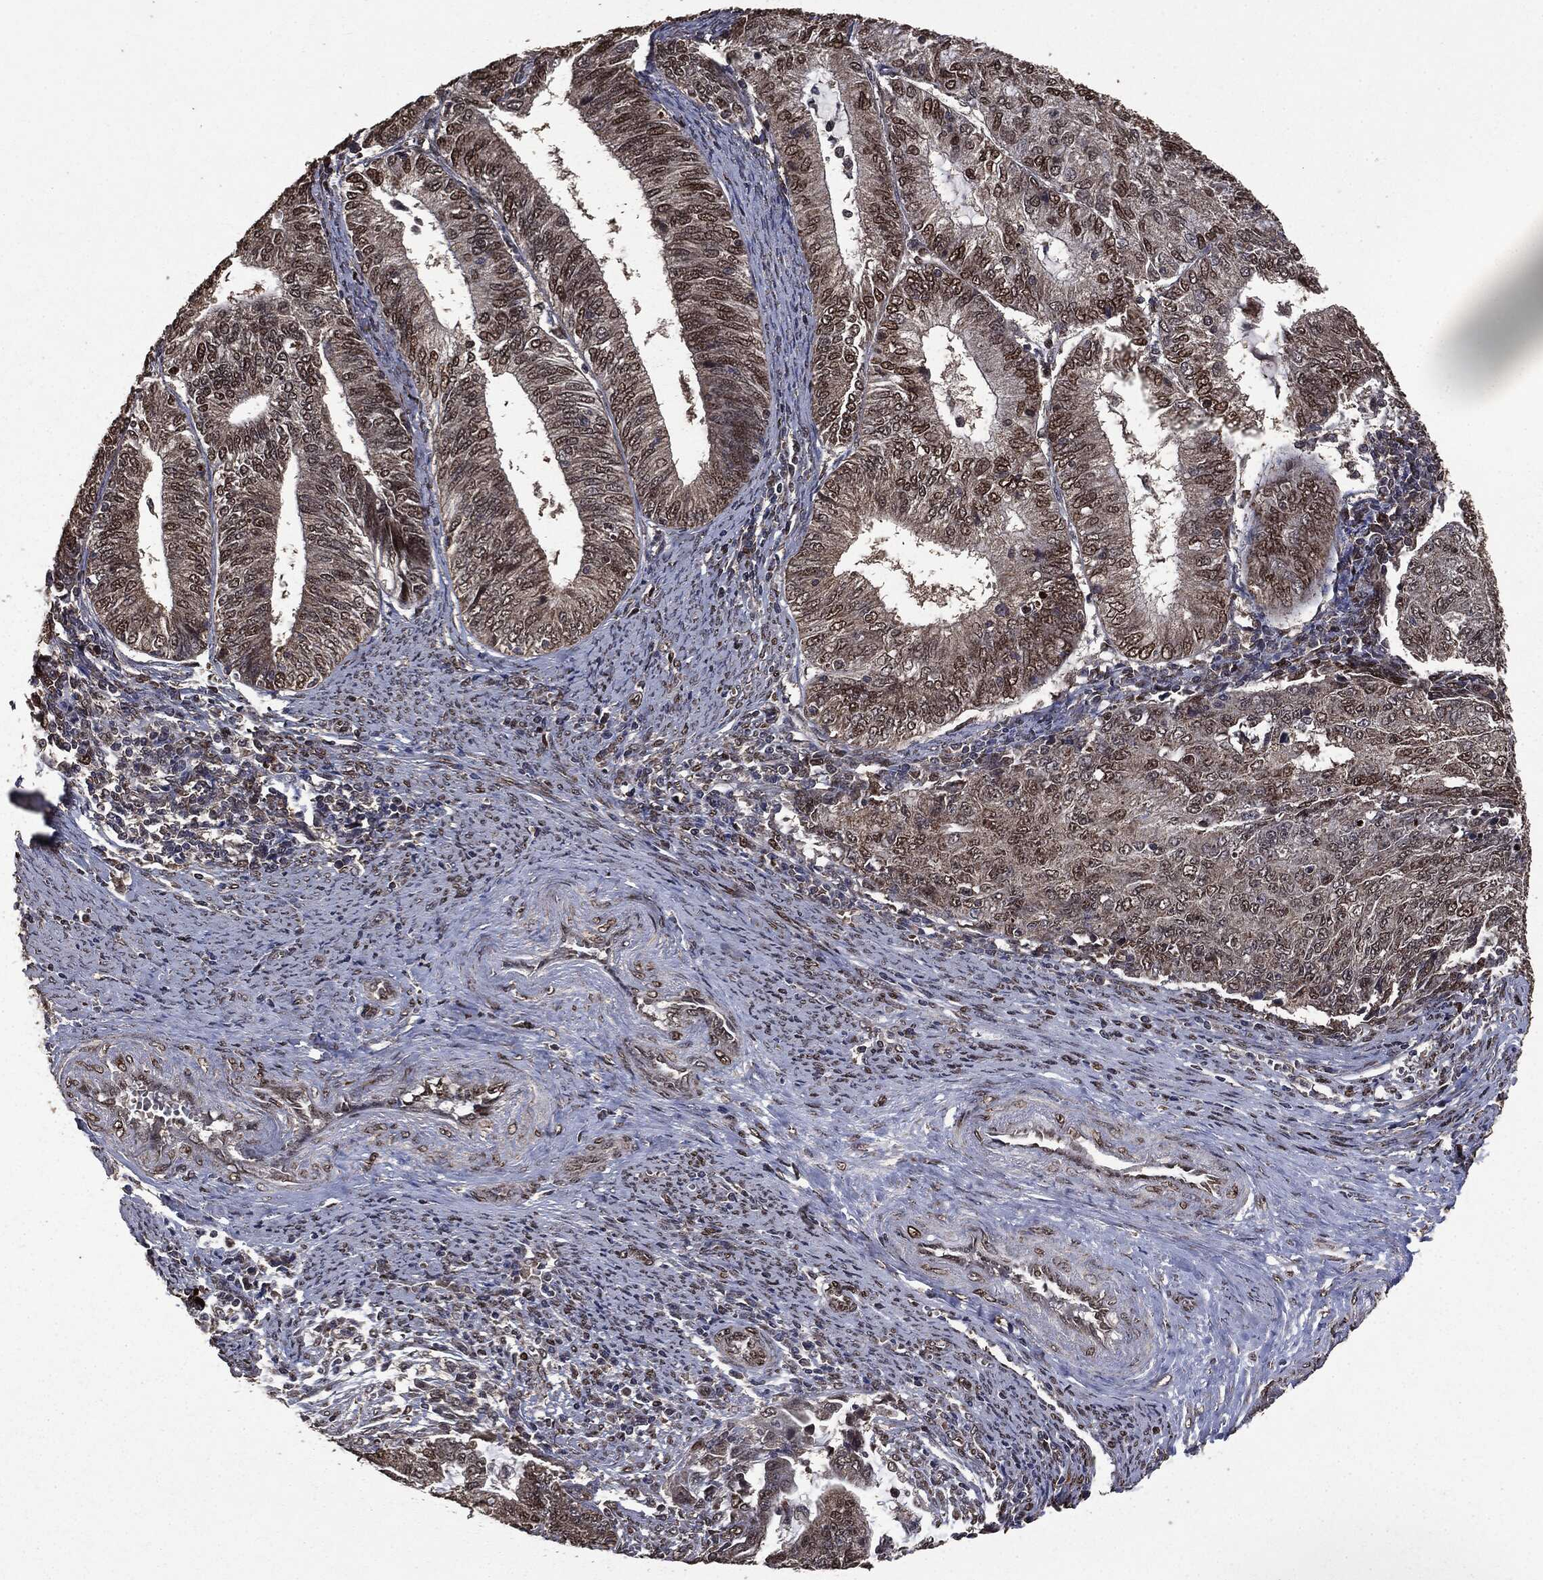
{"staining": {"intensity": "strong", "quantity": "<25%", "location": "cytoplasmic/membranous,nuclear"}, "tissue": "endometrial cancer", "cell_type": "Tumor cells", "image_type": "cancer", "snomed": [{"axis": "morphology", "description": "Adenocarcinoma, NOS"}, {"axis": "topography", "description": "Endometrium"}], "caption": "Endometrial cancer (adenocarcinoma) stained for a protein (brown) demonstrates strong cytoplasmic/membranous and nuclear positive staining in approximately <25% of tumor cells.", "gene": "PPP6R2", "patient": {"sex": "female", "age": 82}}